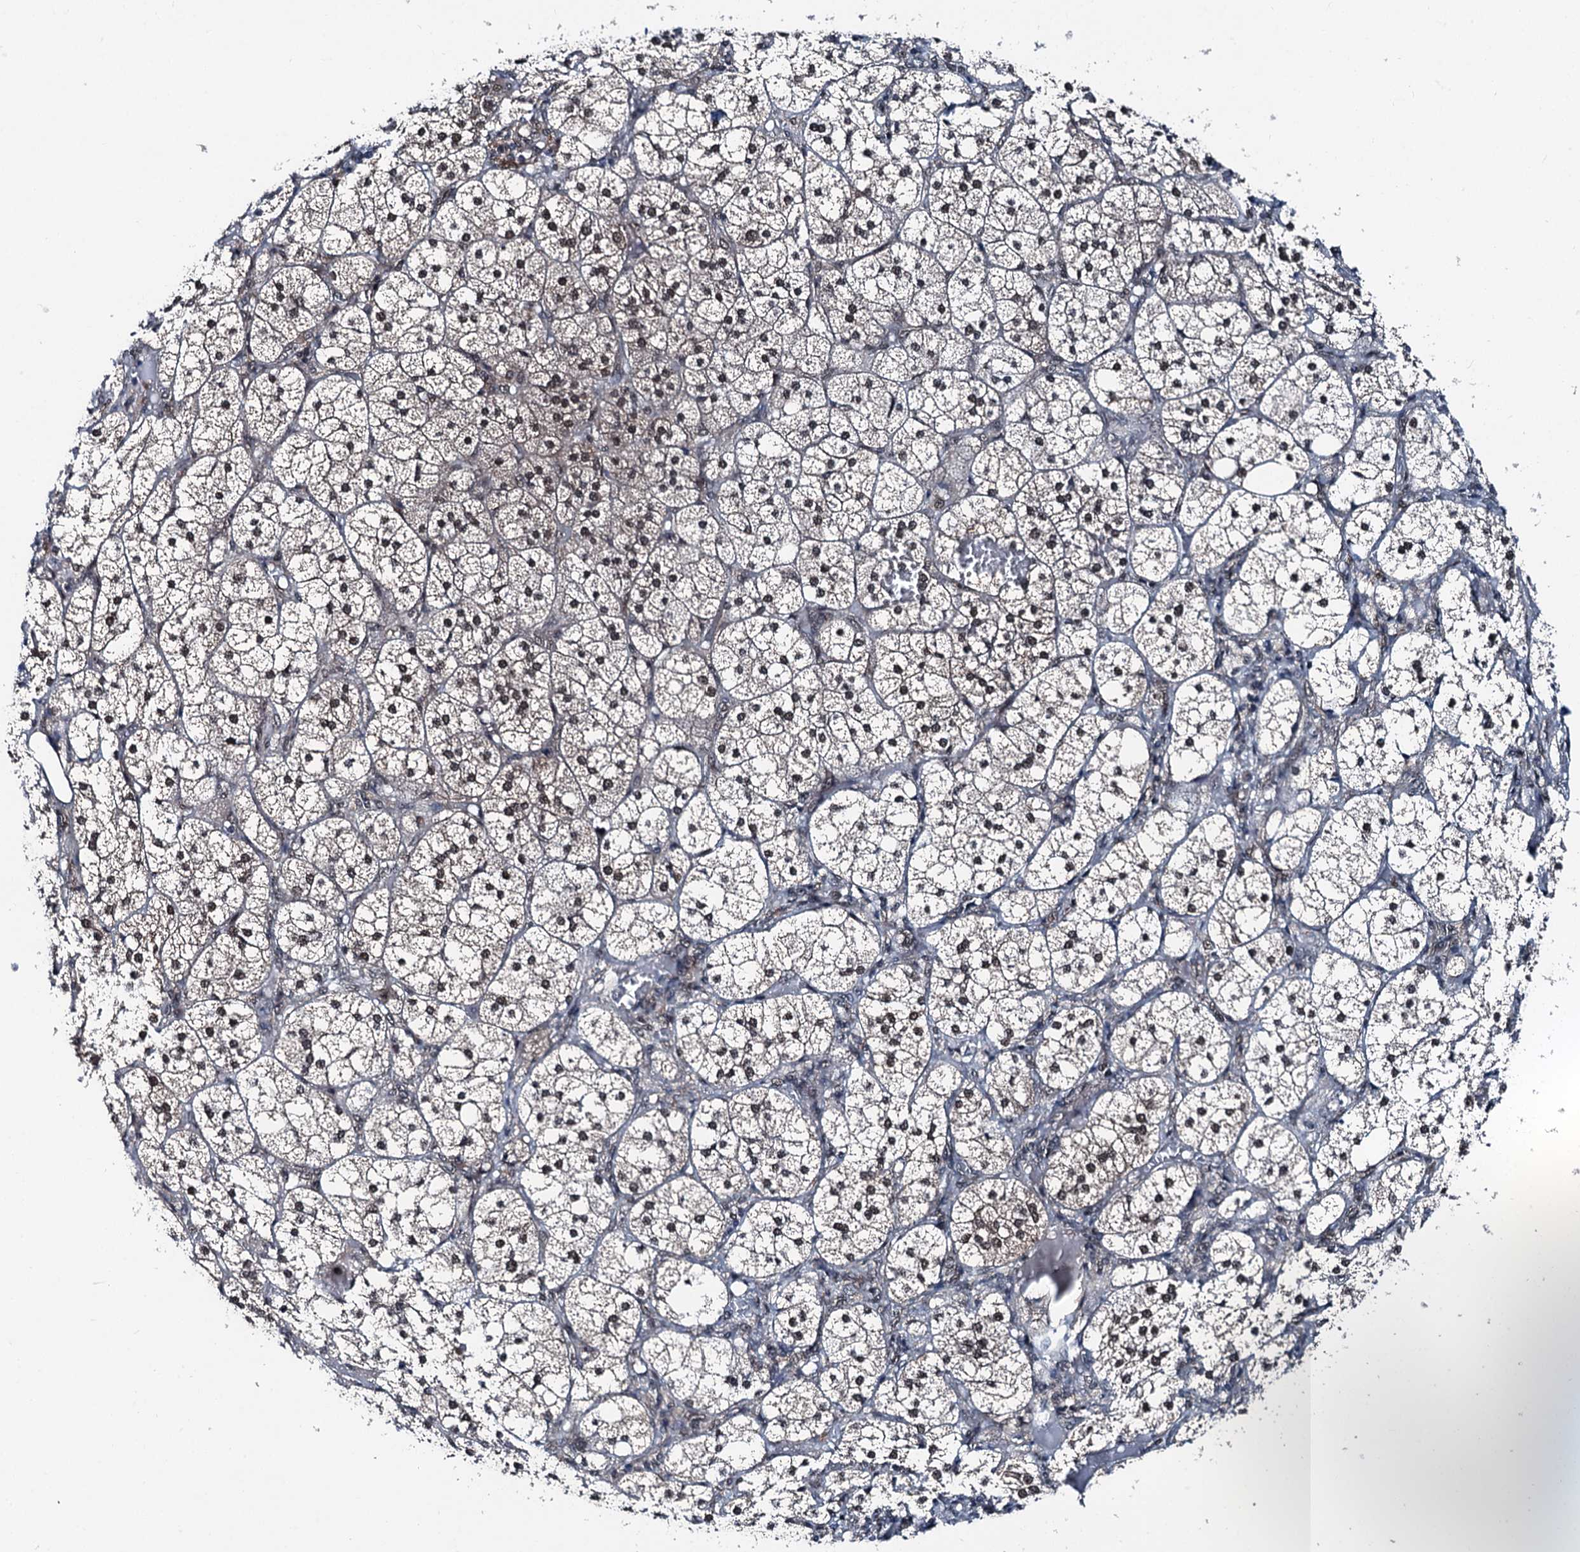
{"staining": {"intensity": "strong", "quantity": ">75%", "location": "cytoplasmic/membranous,nuclear"}, "tissue": "adrenal gland", "cell_type": "Glandular cells", "image_type": "normal", "snomed": [{"axis": "morphology", "description": "Normal tissue, NOS"}, {"axis": "topography", "description": "Adrenal gland"}], "caption": "Protein expression by IHC reveals strong cytoplasmic/membranous,nuclear staining in approximately >75% of glandular cells in normal adrenal gland. The staining was performed using DAB to visualize the protein expression in brown, while the nuclei were stained in blue with hematoxylin (Magnification: 20x).", "gene": "PSMD13", "patient": {"sex": "female", "age": 61}}